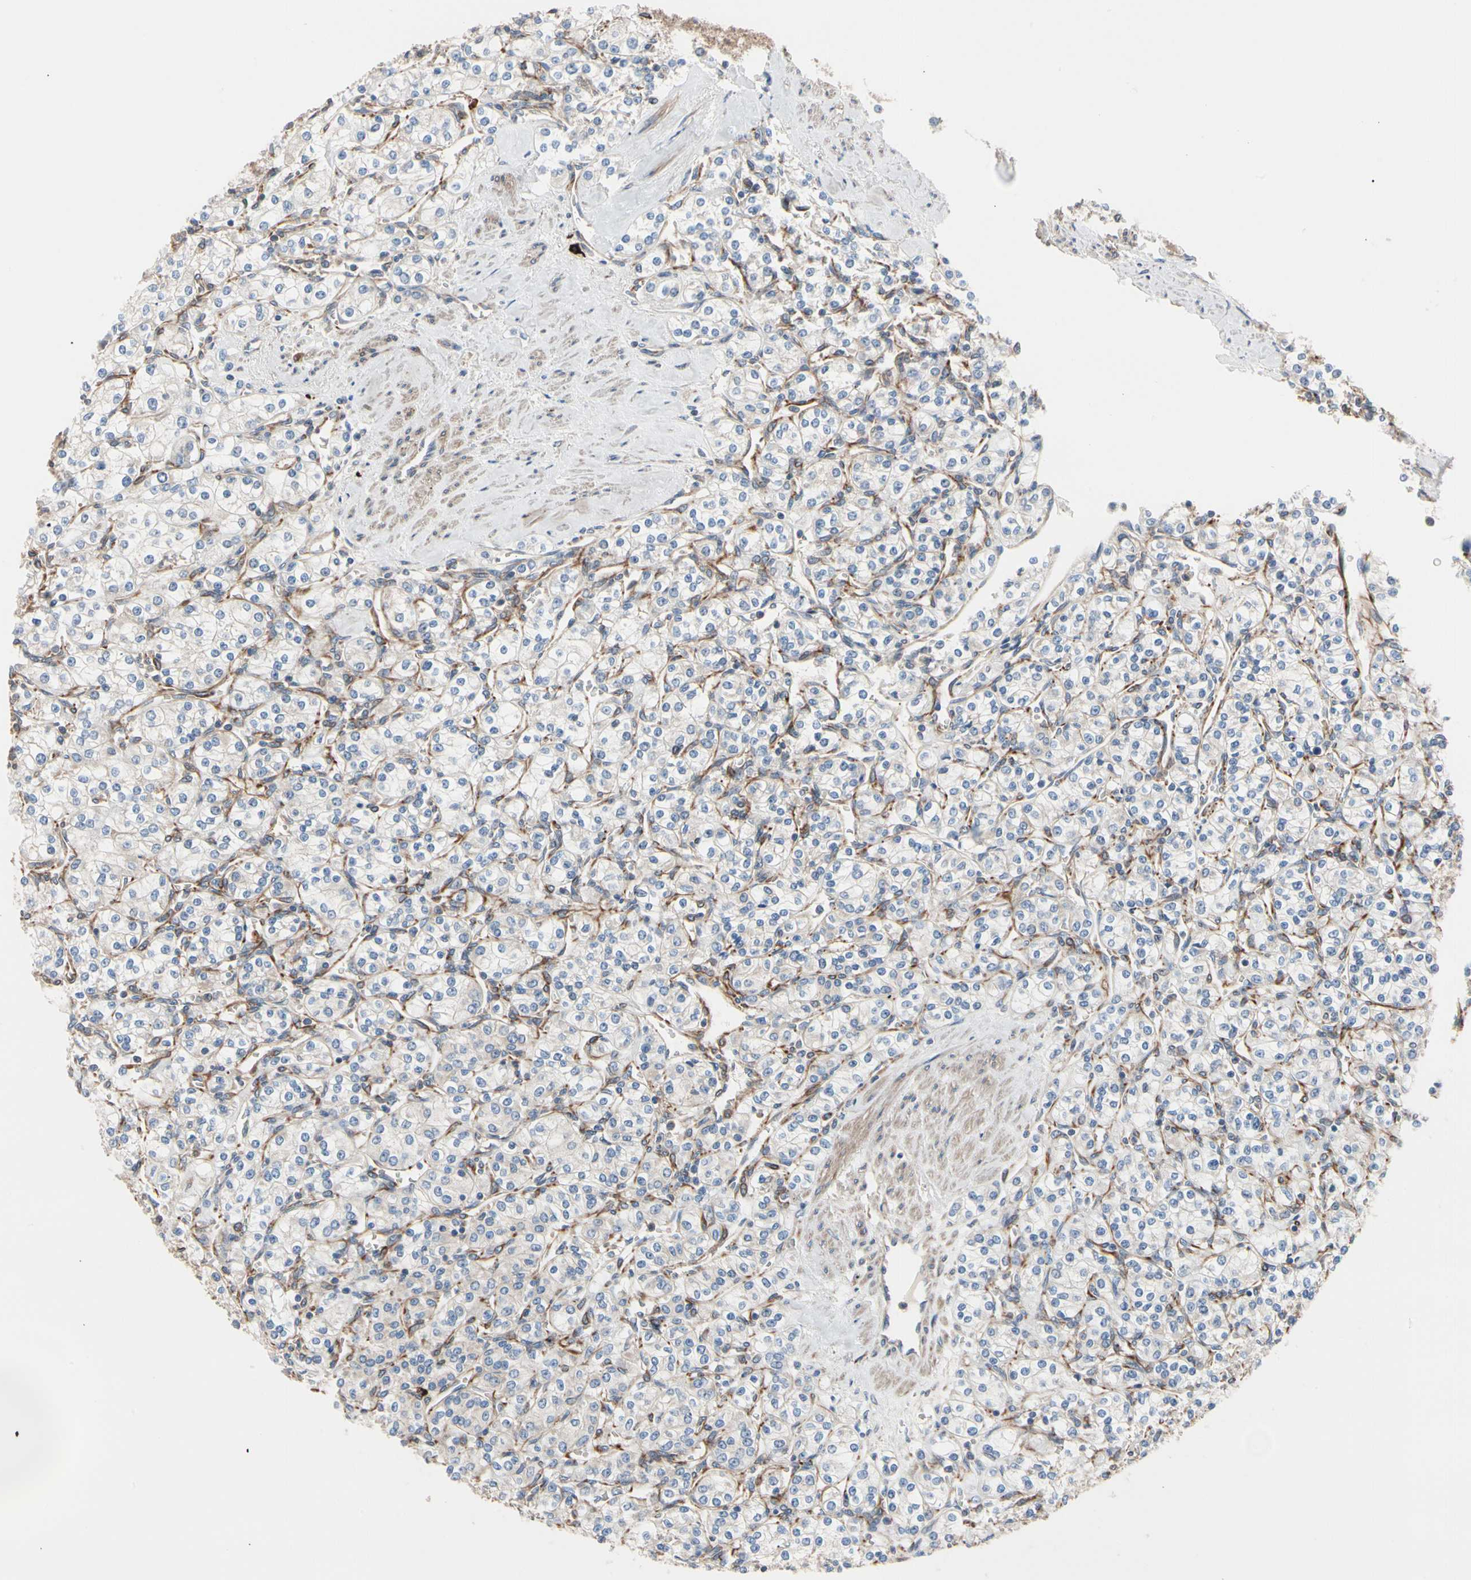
{"staining": {"intensity": "weak", "quantity": "<25%", "location": "cytoplasmic/membranous"}, "tissue": "renal cancer", "cell_type": "Tumor cells", "image_type": "cancer", "snomed": [{"axis": "morphology", "description": "Adenocarcinoma, NOS"}, {"axis": "topography", "description": "Kidney"}], "caption": "Image shows no significant protein staining in tumor cells of renal adenocarcinoma.", "gene": "ROCK1", "patient": {"sex": "male", "age": 77}}